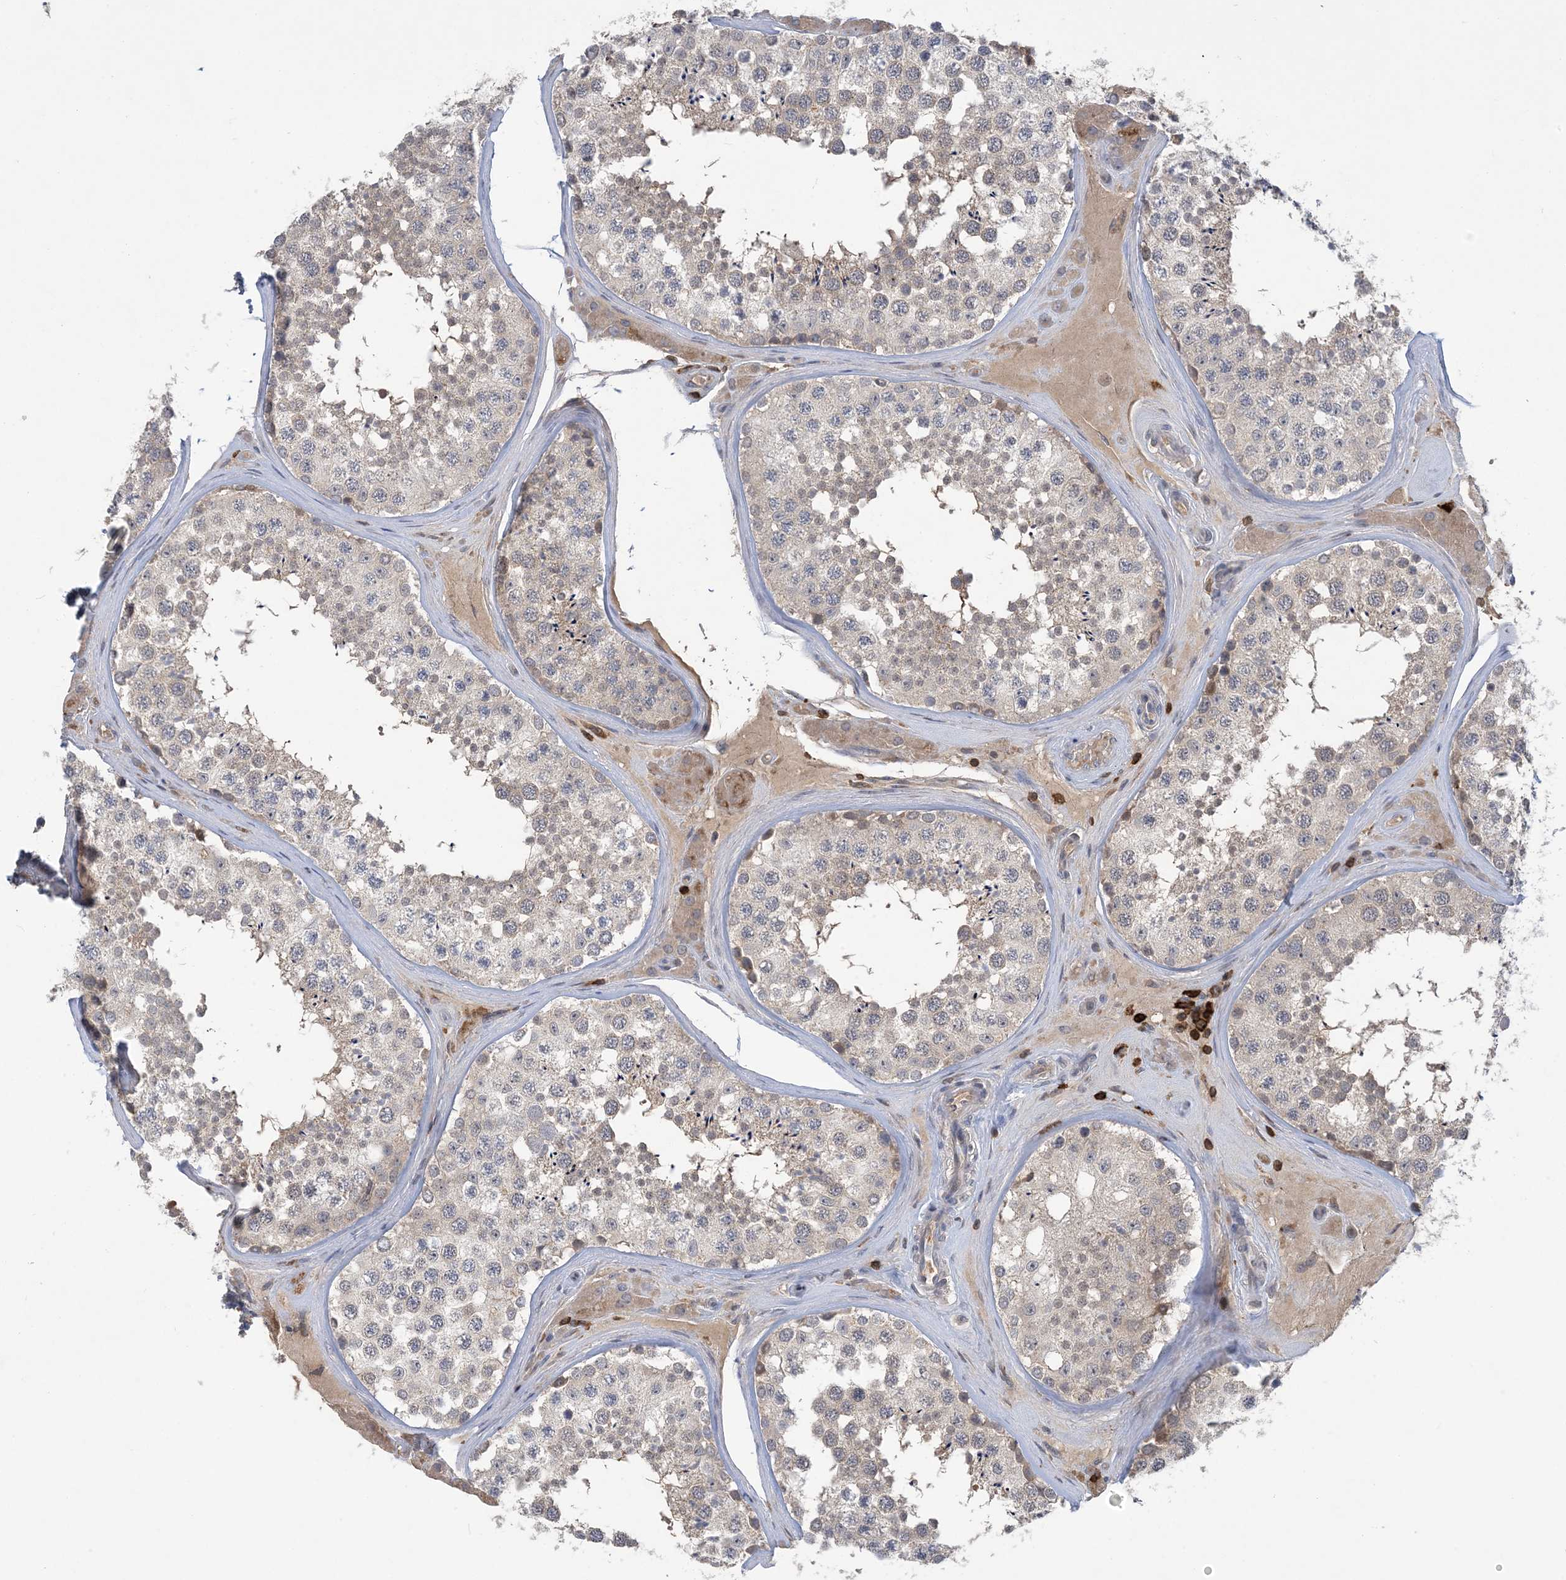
{"staining": {"intensity": "weak", "quantity": "25%-75%", "location": "cytoplasmic/membranous"}, "tissue": "testis", "cell_type": "Cells in seminiferous ducts", "image_type": "normal", "snomed": [{"axis": "morphology", "description": "Normal tissue, NOS"}, {"axis": "topography", "description": "Testis"}], "caption": "This histopathology image demonstrates immunohistochemistry staining of unremarkable testis, with low weak cytoplasmic/membranous staining in approximately 25%-75% of cells in seminiferous ducts.", "gene": "AK9", "patient": {"sex": "male", "age": 46}}